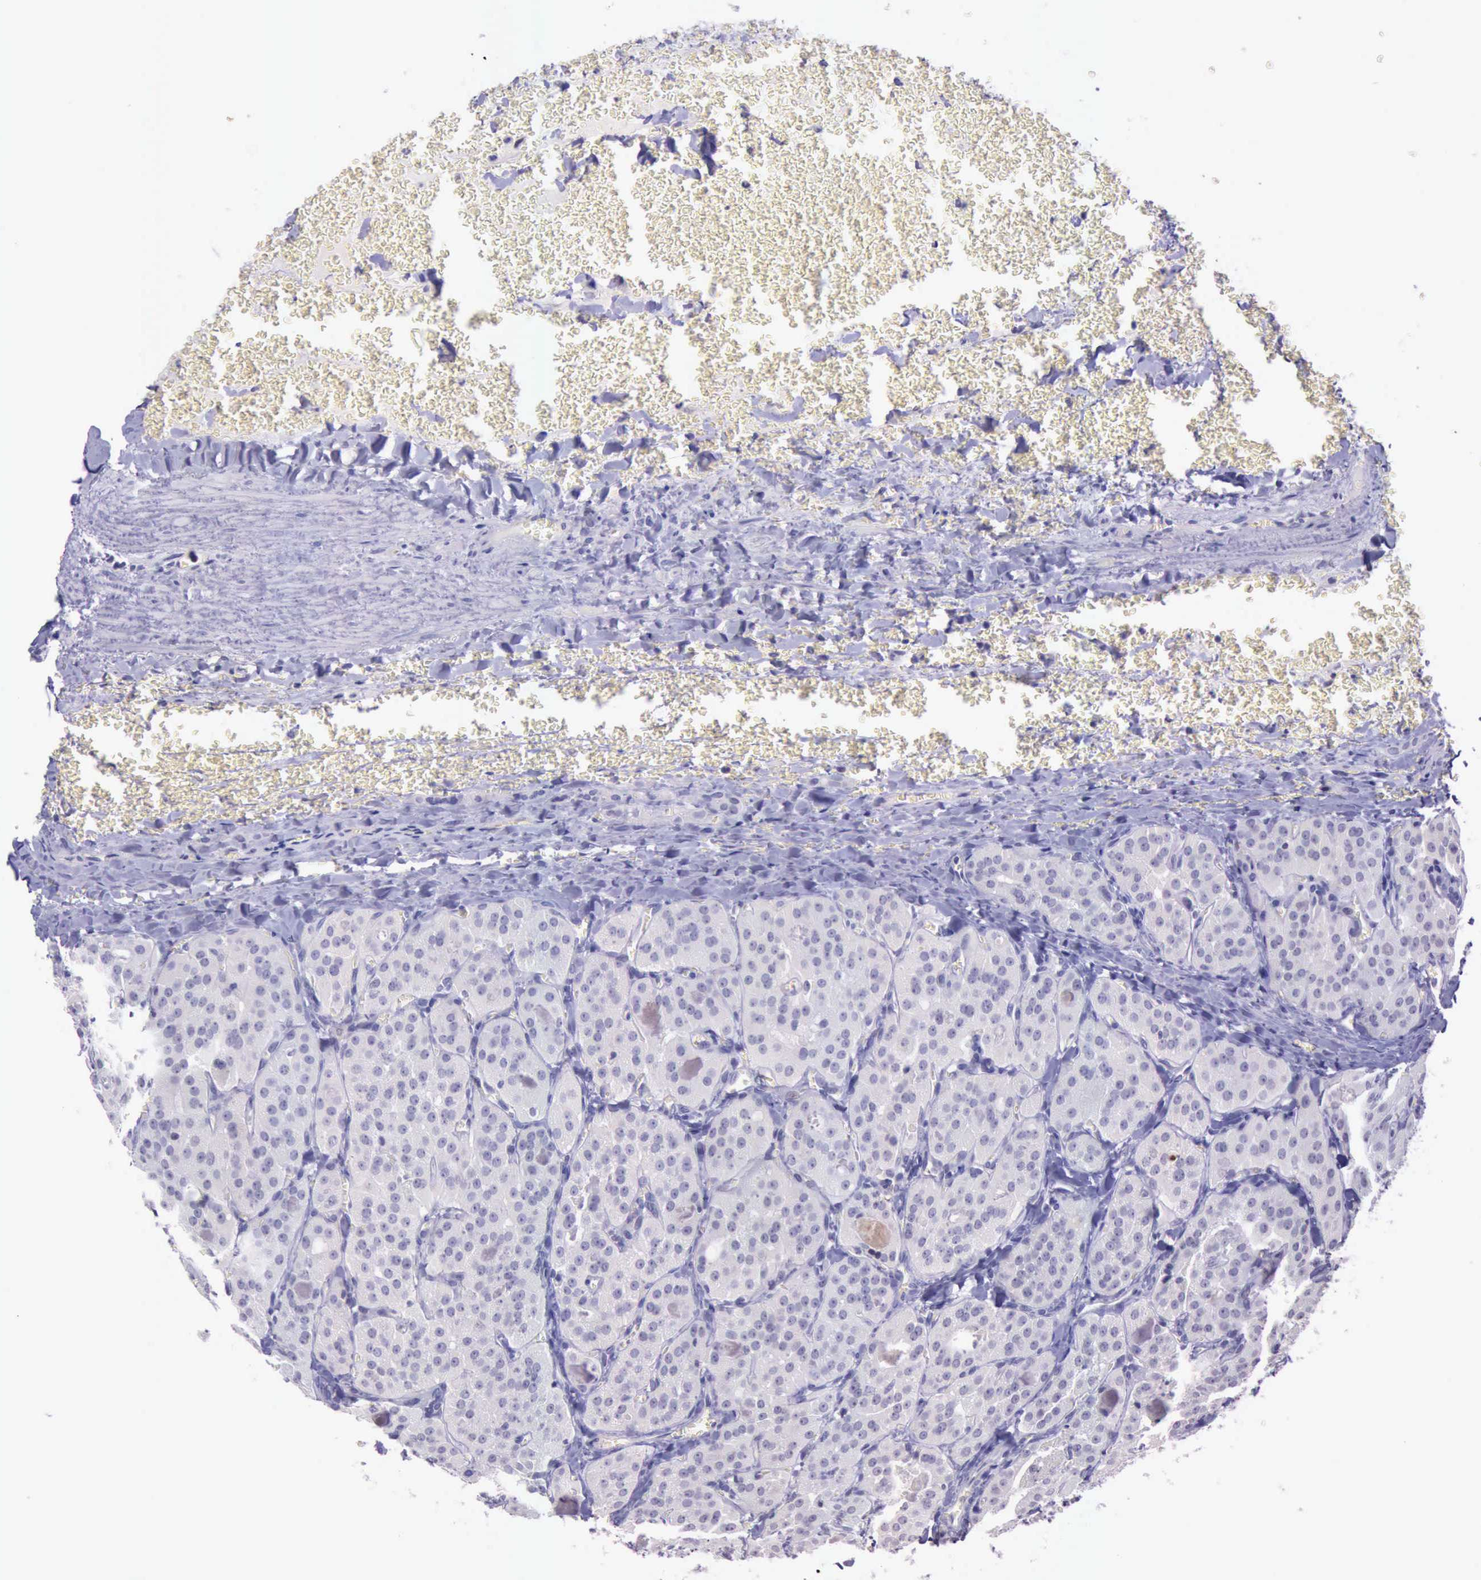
{"staining": {"intensity": "negative", "quantity": "none", "location": "none"}, "tissue": "thyroid cancer", "cell_type": "Tumor cells", "image_type": "cancer", "snomed": [{"axis": "morphology", "description": "Carcinoma, NOS"}, {"axis": "topography", "description": "Thyroid gland"}], "caption": "IHC image of thyroid cancer stained for a protein (brown), which reveals no staining in tumor cells.", "gene": "PARP1", "patient": {"sex": "male", "age": 76}}